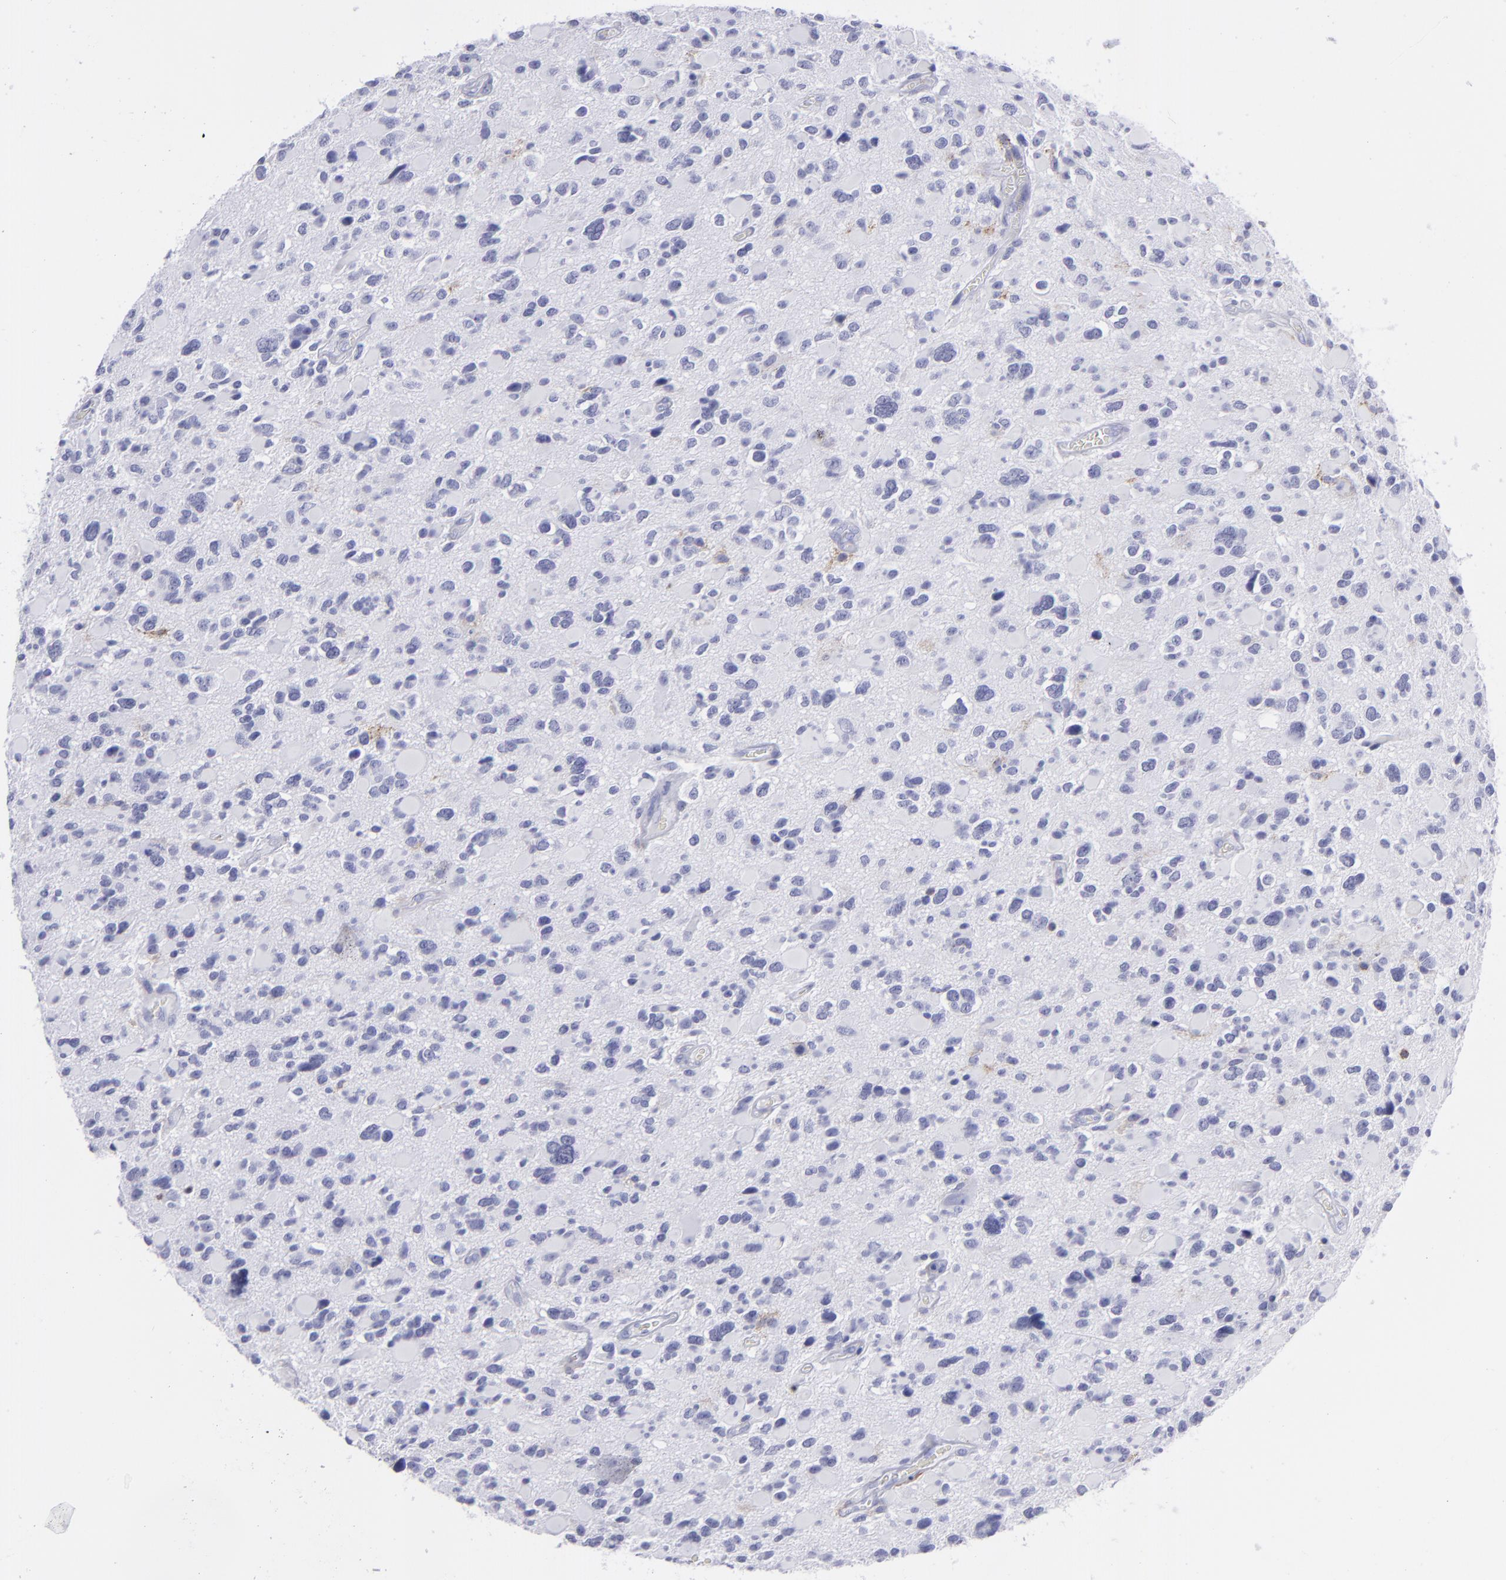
{"staining": {"intensity": "negative", "quantity": "none", "location": "none"}, "tissue": "glioma", "cell_type": "Tumor cells", "image_type": "cancer", "snomed": [{"axis": "morphology", "description": "Glioma, malignant, High grade"}, {"axis": "topography", "description": "Brain"}], "caption": "IHC image of human malignant glioma (high-grade) stained for a protein (brown), which exhibits no staining in tumor cells.", "gene": "SELPLG", "patient": {"sex": "female", "age": 37}}